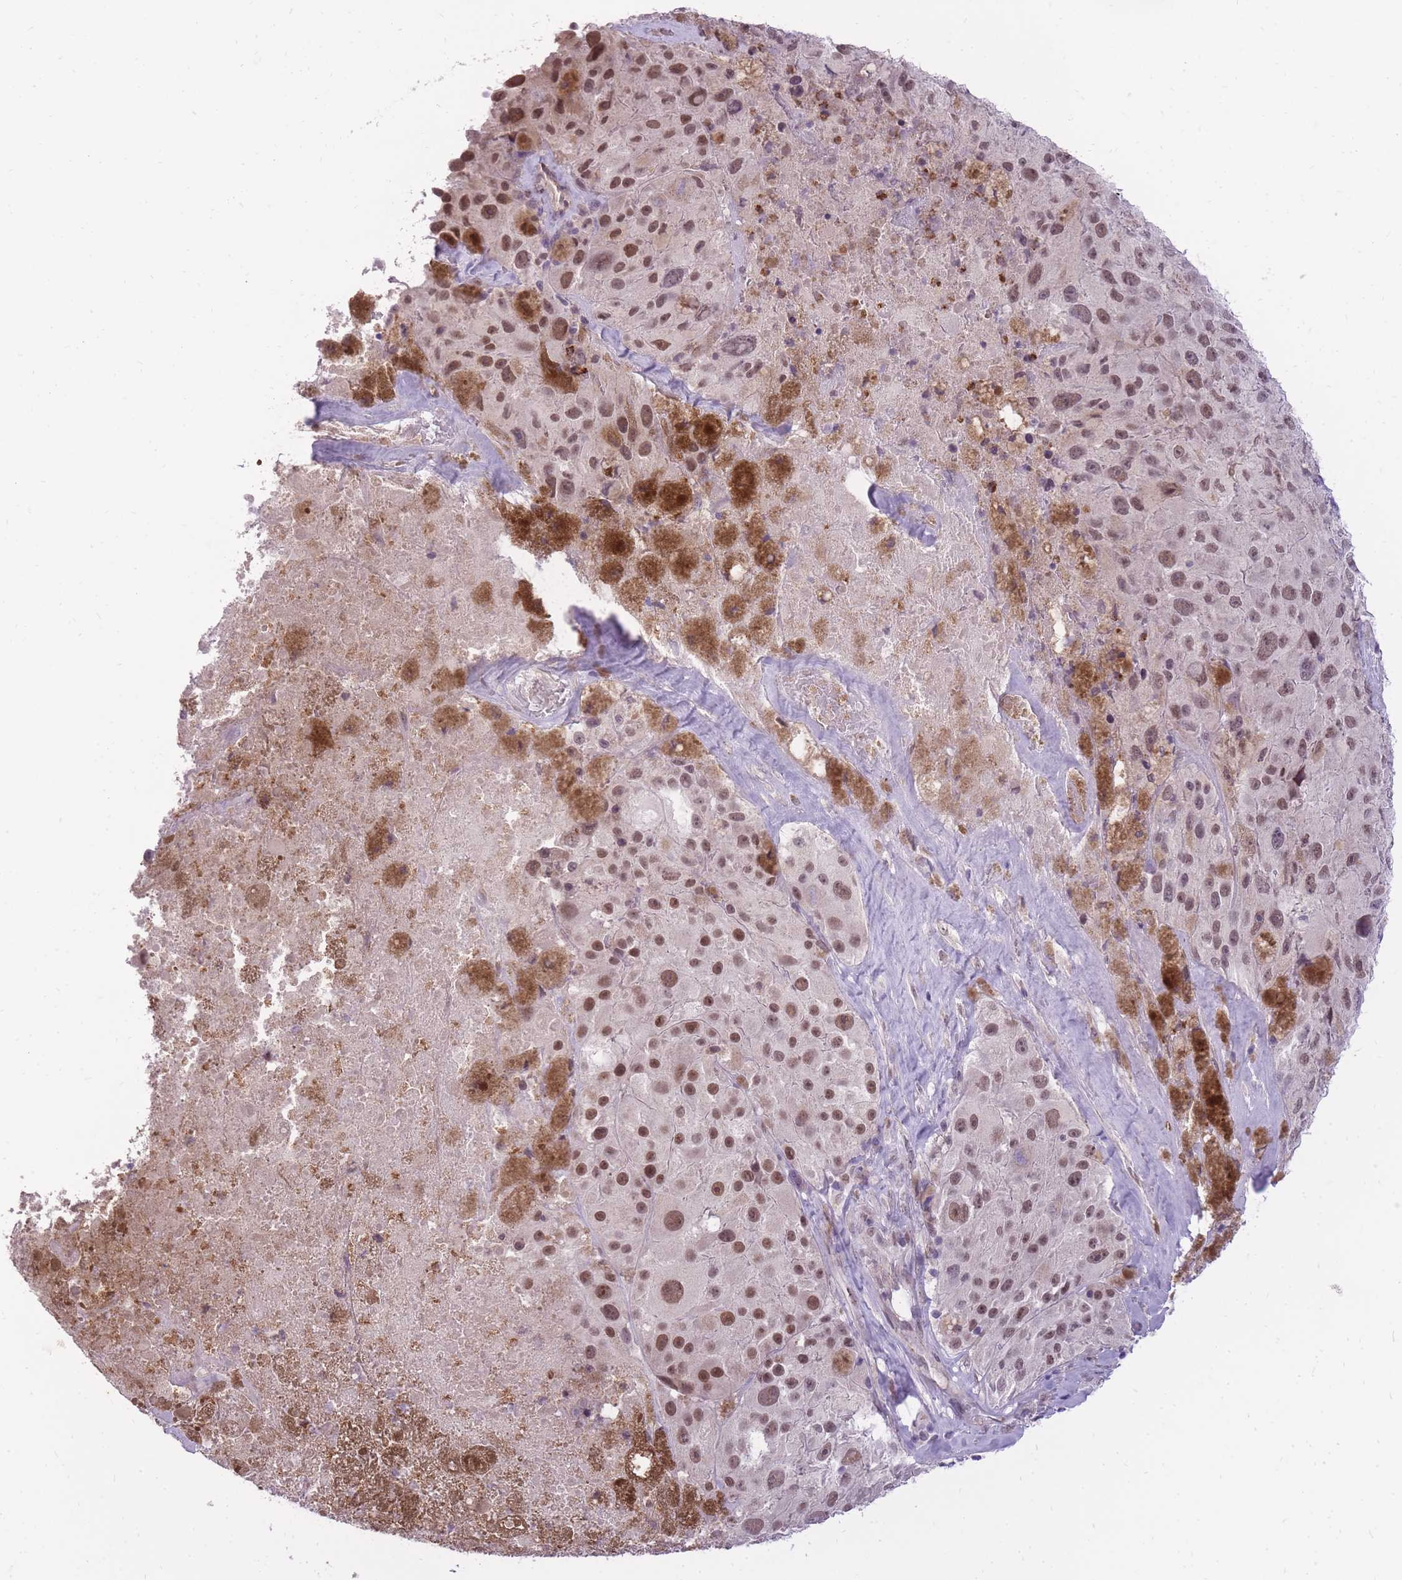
{"staining": {"intensity": "moderate", "quantity": ">75%", "location": "nuclear"}, "tissue": "melanoma", "cell_type": "Tumor cells", "image_type": "cancer", "snomed": [{"axis": "morphology", "description": "Malignant melanoma, Metastatic site"}, {"axis": "topography", "description": "Lymph node"}], "caption": "There is medium levels of moderate nuclear staining in tumor cells of melanoma, as demonstrated by immunohistochemical staining (brown color).", "gene": "TIGD1", "patient": {"sex": "male", "age": 62}}